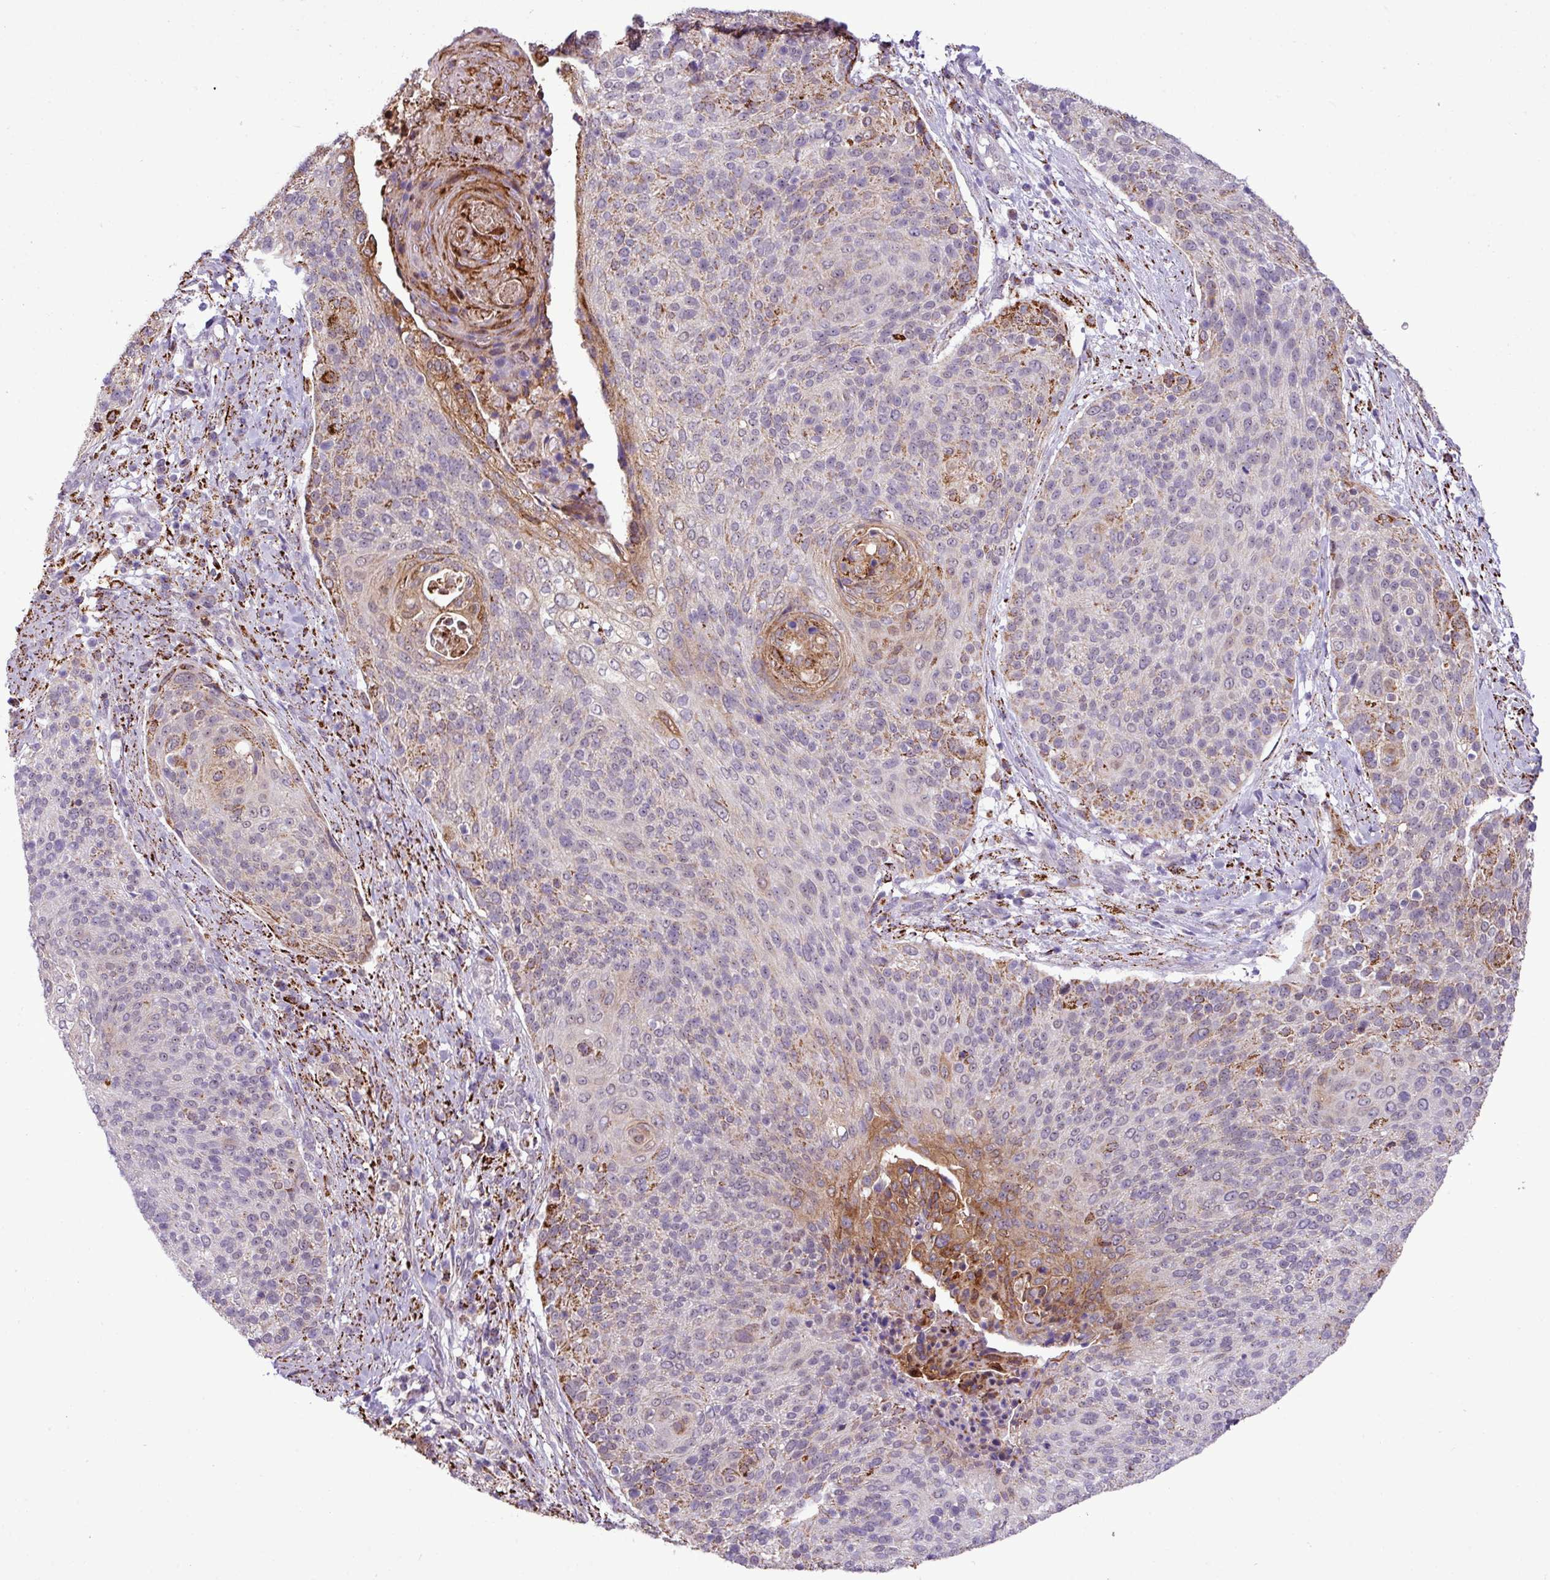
{"staining": {"intensity": "moderate", "quantity": "<25%", "location": "cytoplasmic/membranous"}, "tissue": "cervical cancer", "cell_type": "Tumor cells", "image_type": "cancer", "snomed": [{"axis": "morphology", "description": "Squamous cell carcinoma, NOS"}, {"axis": "topography", "description": "Cervix"}], "caption": "Immunohistochemistry of human cervical cancer (squamous cell carcinoma) demonstrates low levels of moderate cytoplasmic/membranous staining in approximately <25% of tumor cells.", "gene": "SGPP1", "patient": {"sex": "female", "age": 31}}